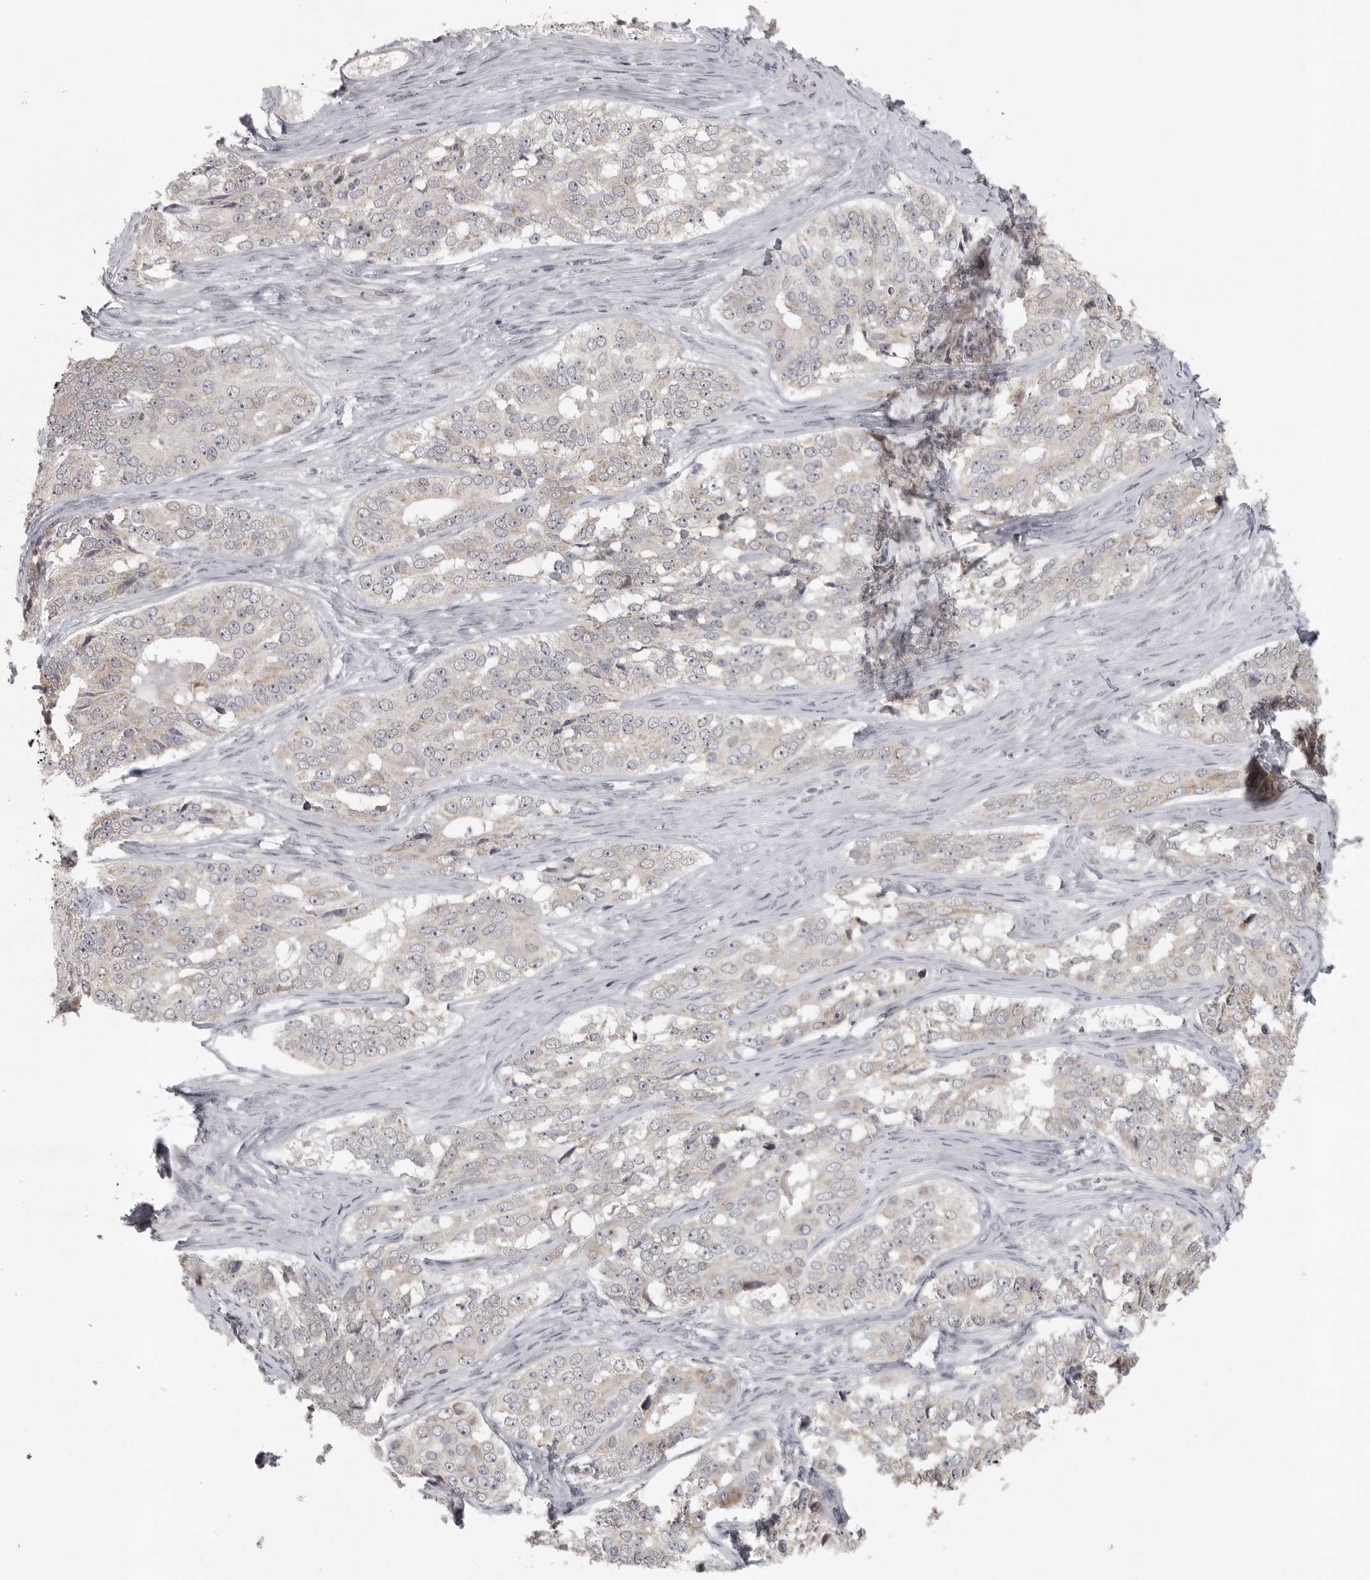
{"staining": {"intensity": "negative", "quantity": "none", "location": "none"}, "tissue": "ovarian cancer", "cell_type": "Tumor cells", "image_type": "cancer", "snomed": [{"axis": "morphology", "description": "Carcinoma, endometroid"}, {"axis": "topography", "description": "Ovary"}], "caption": "The photomicrograph displays no significant expression in tumor cells of endometroid carcinoma (ovarian).", "gene": "POLE2", "patient": {"sex": "female", "age": 51}}